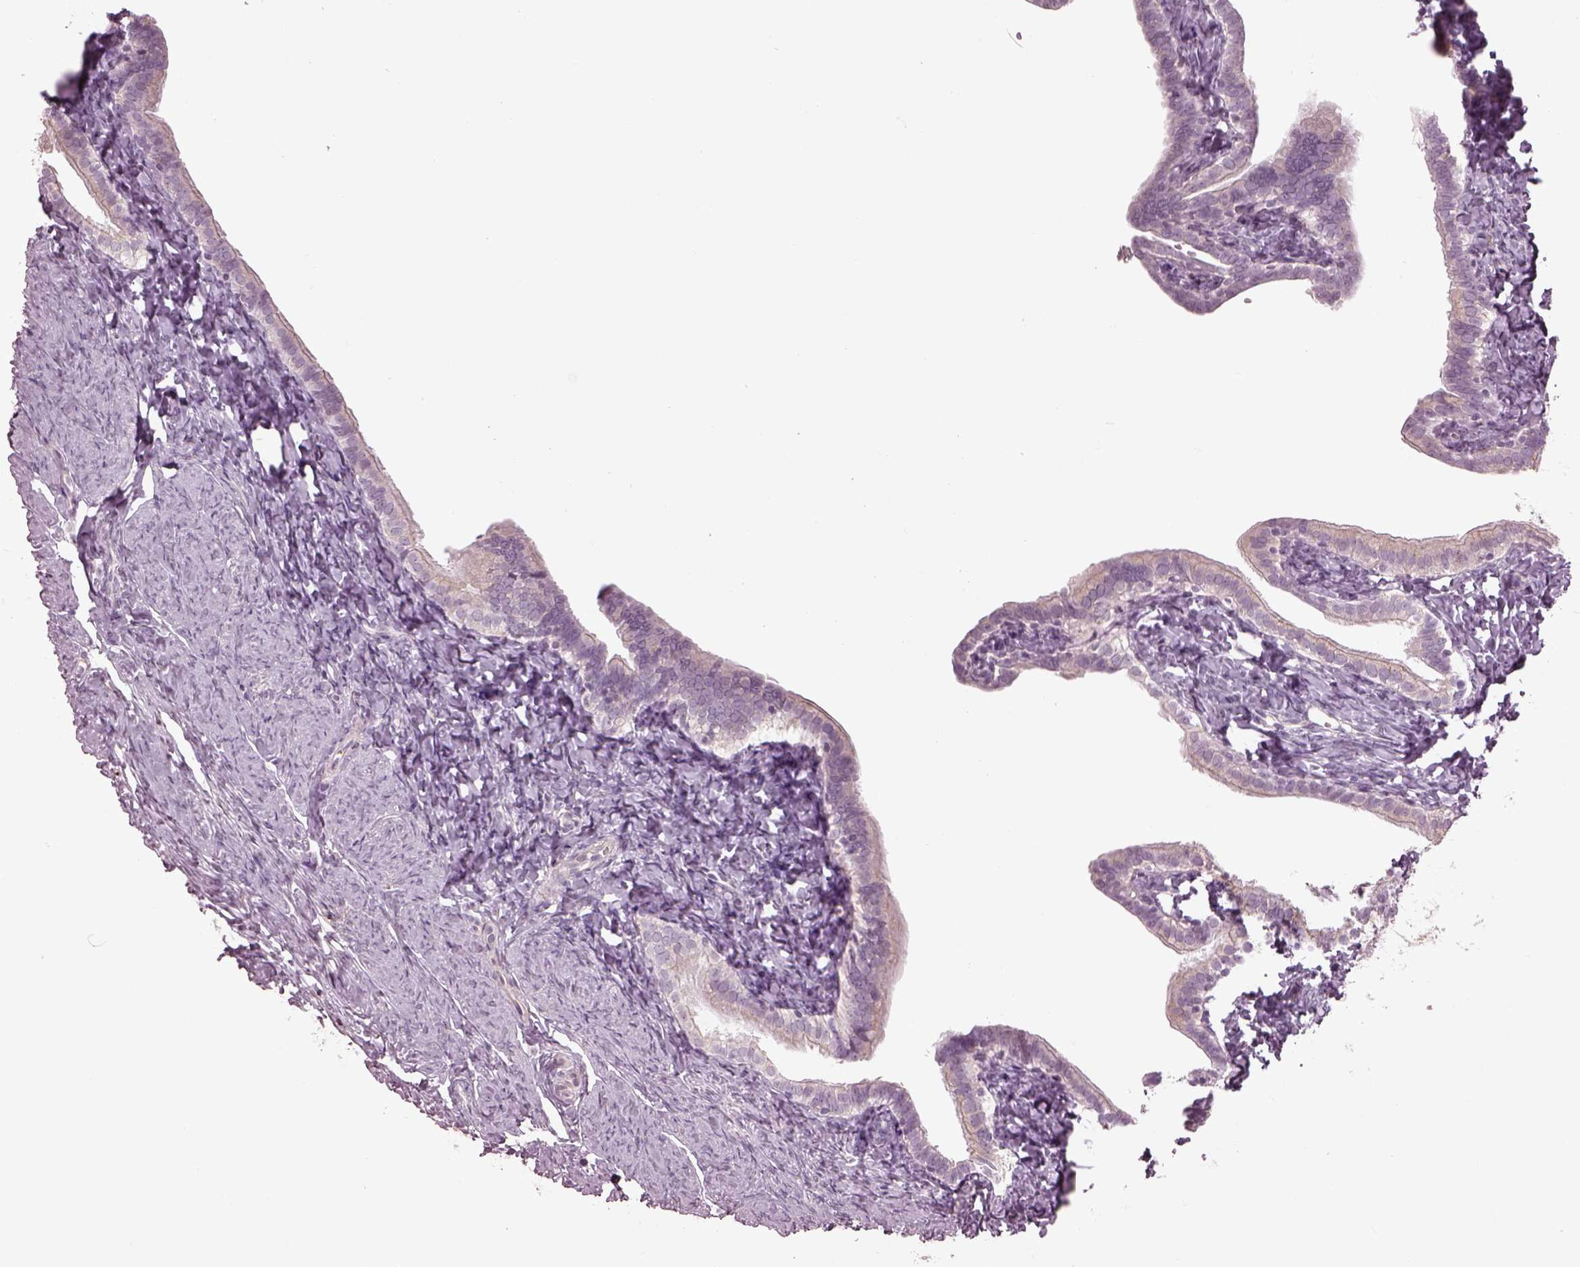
{"staining": {"intensity": "negative", "quantity": "none", "location": "none"}, "tissue": "fallopian tube", "cell_type": "Glandular cells", "image_type": "normal", "snomed": [{"axis": "morphology", "description": "Normal tissue, NOS"}, {"axis": "topography", "description": "Fallopian tube"}], "caption": "This image is of benign fallopian tube stained with IHC to label a protein in brown with the nuclei are counter-stained blue. There is no staining in glandular cells.", "gene": "GAL", "patient": {"sex": "female", "age": 41}}